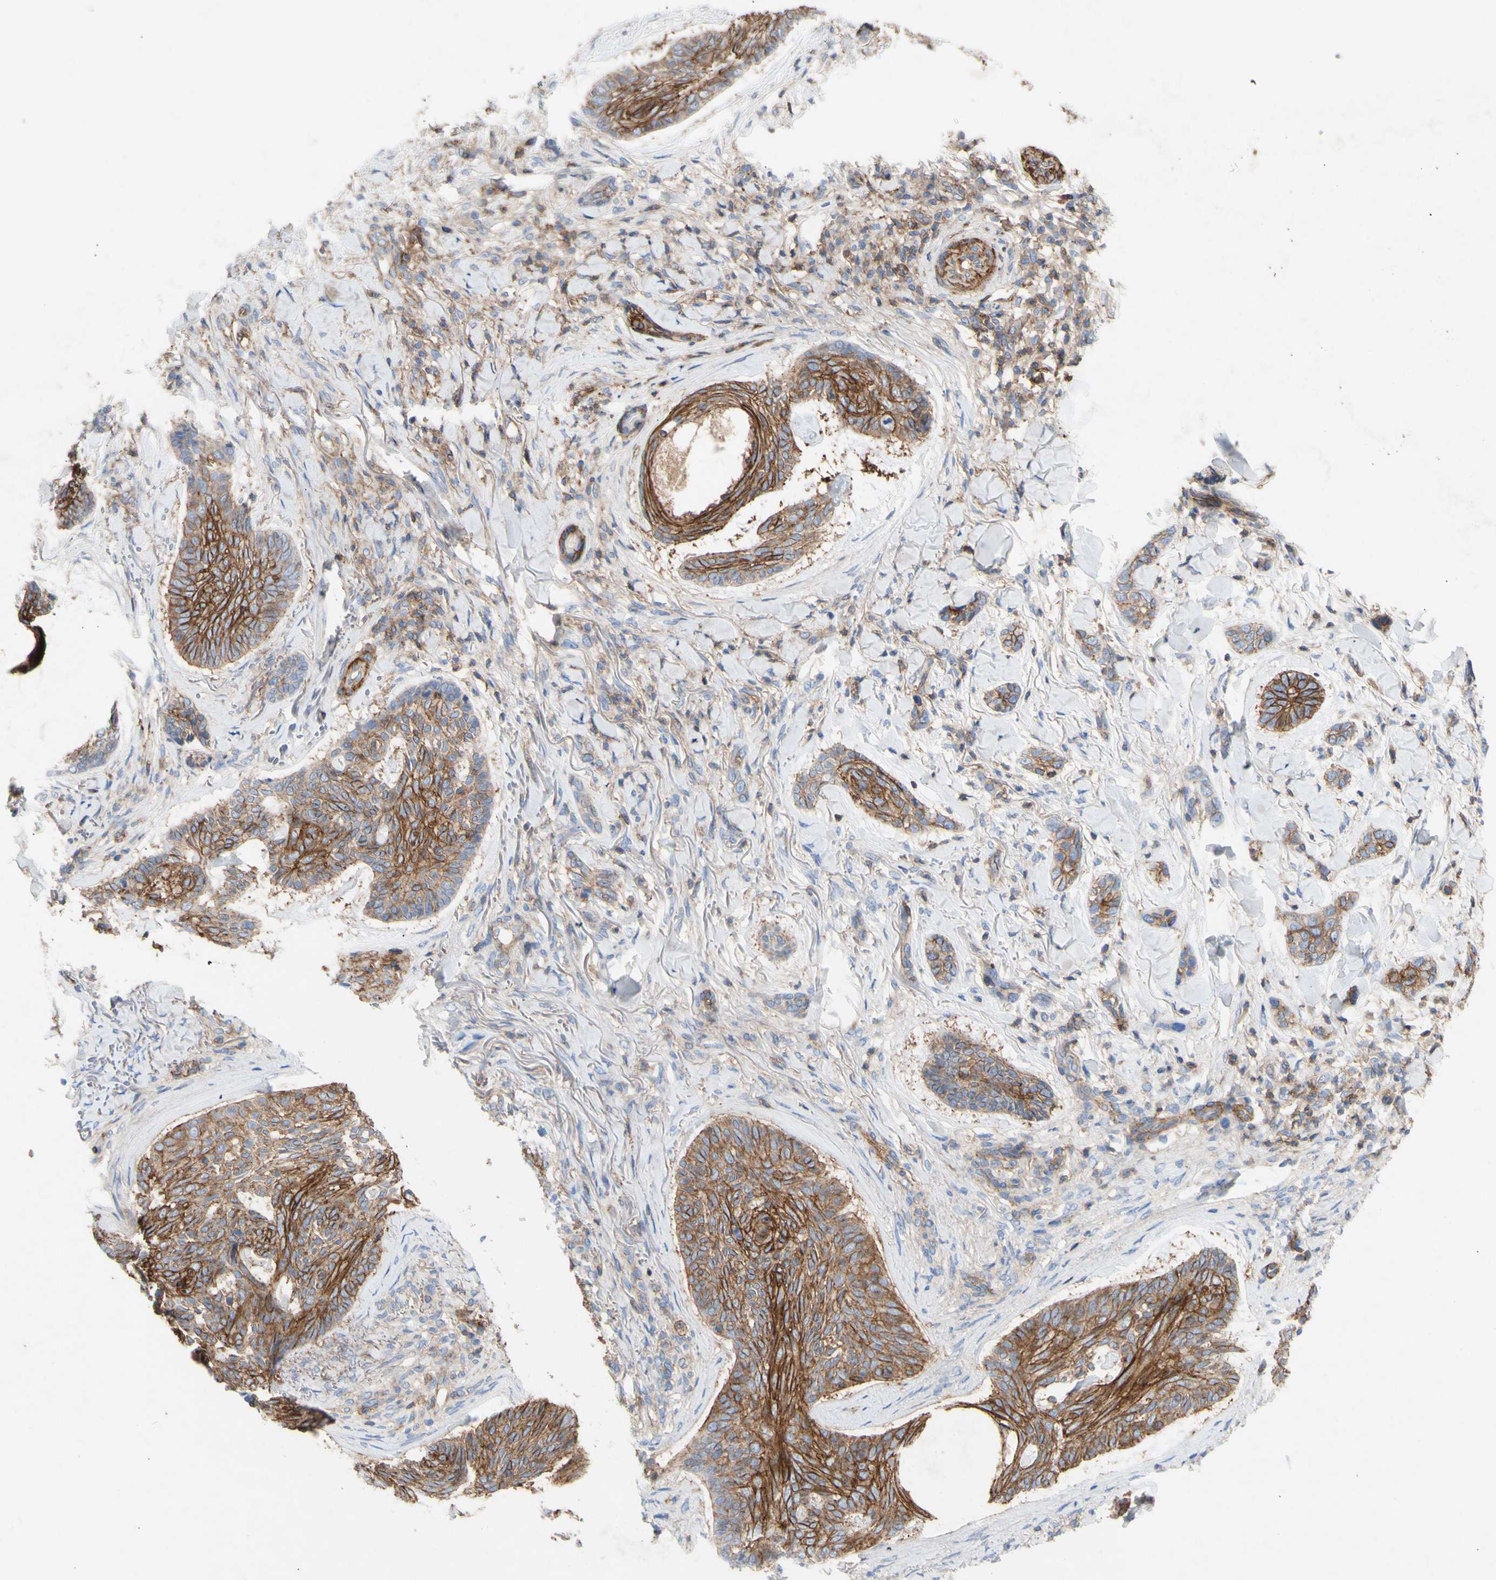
{"staining": {"intensity": "moderate", "quantity": ">75%", "location": "cytoplasmic/membranous"}, "tissue": "skin cancer", "cell_type": "Tumor cells", "image_type": "cancer", "snomed": [{"axis": "morphology", "description": "Basal cell carcinoma"}, {"axis": "topography", "description": "Skin"}], "caption": "A medium amount of moderate cytoplasmic/membranous positivity is seen in approximately >75% of tumor cells in skin basal cell carcinoma tissue.", "gene": "ATP2A3", "patient": {"sex": "male", "age": 43}}